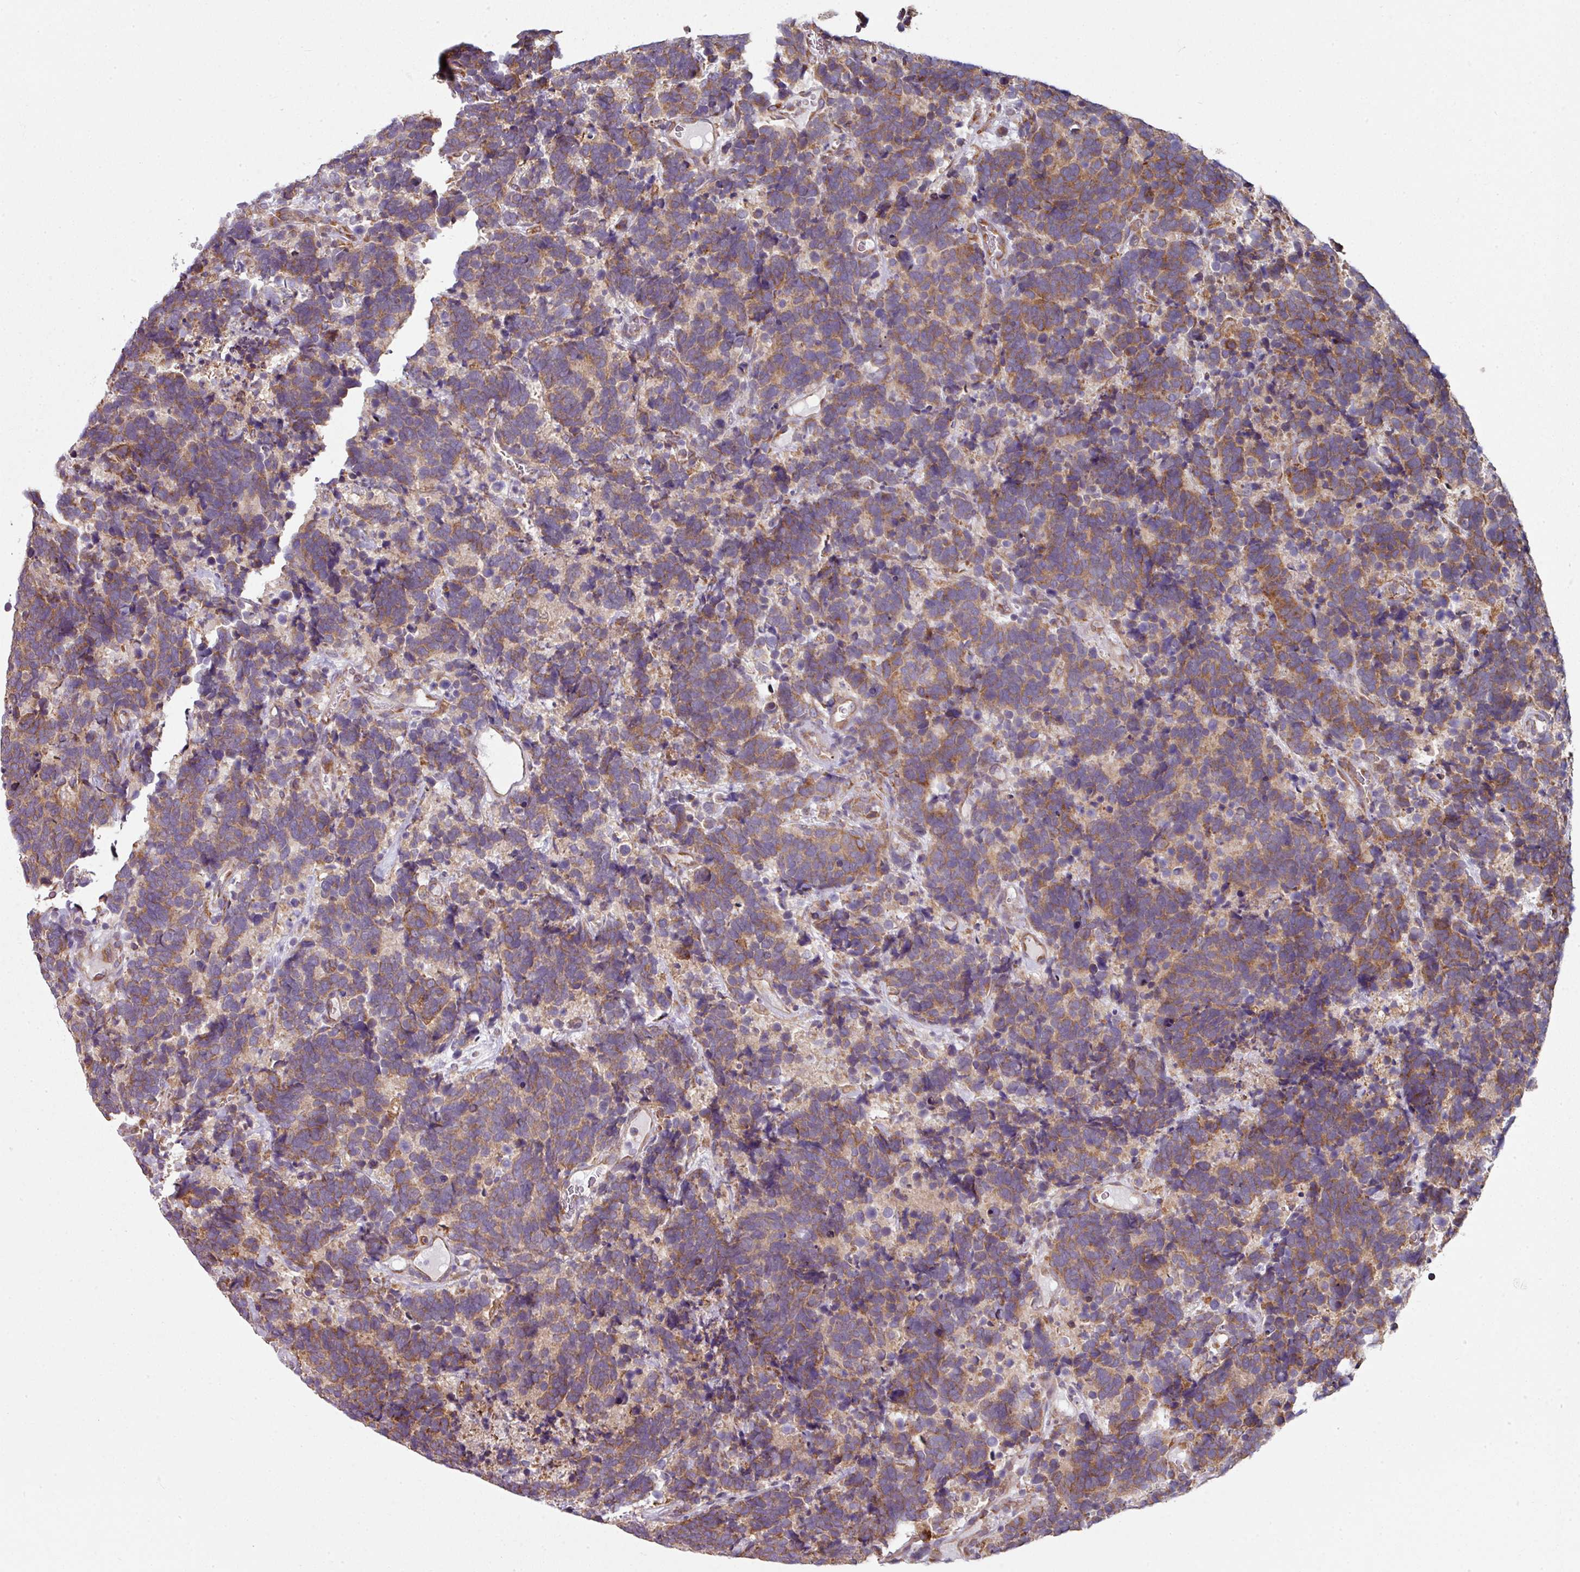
{"staining": {"intensity": "moderate", "quantity": ">75%", "location": "cytoplasmic/membranous"}, "tissue": "carcinoid", "cell_type": "Tumor cells", "image_type": "cancer", "snomed": [{"axis": "morphology", "description": "Carcinoma, NOS"}, {"axis": "morphology", "description": "Carcinoid, malignant, NOS"}, {"axis": "topography", "description": "Urinary bladder"}], "caption": "The histopathology image exhibits staining of carcinoid, revealing moderate cytoplasmic/membranous protein staining (brown color) within tumor cells. (DAB = brown stain, brightfield microscopy at high magnification).", "gene": "FAT4", "patient": {"sex": "male", "age": 57}}